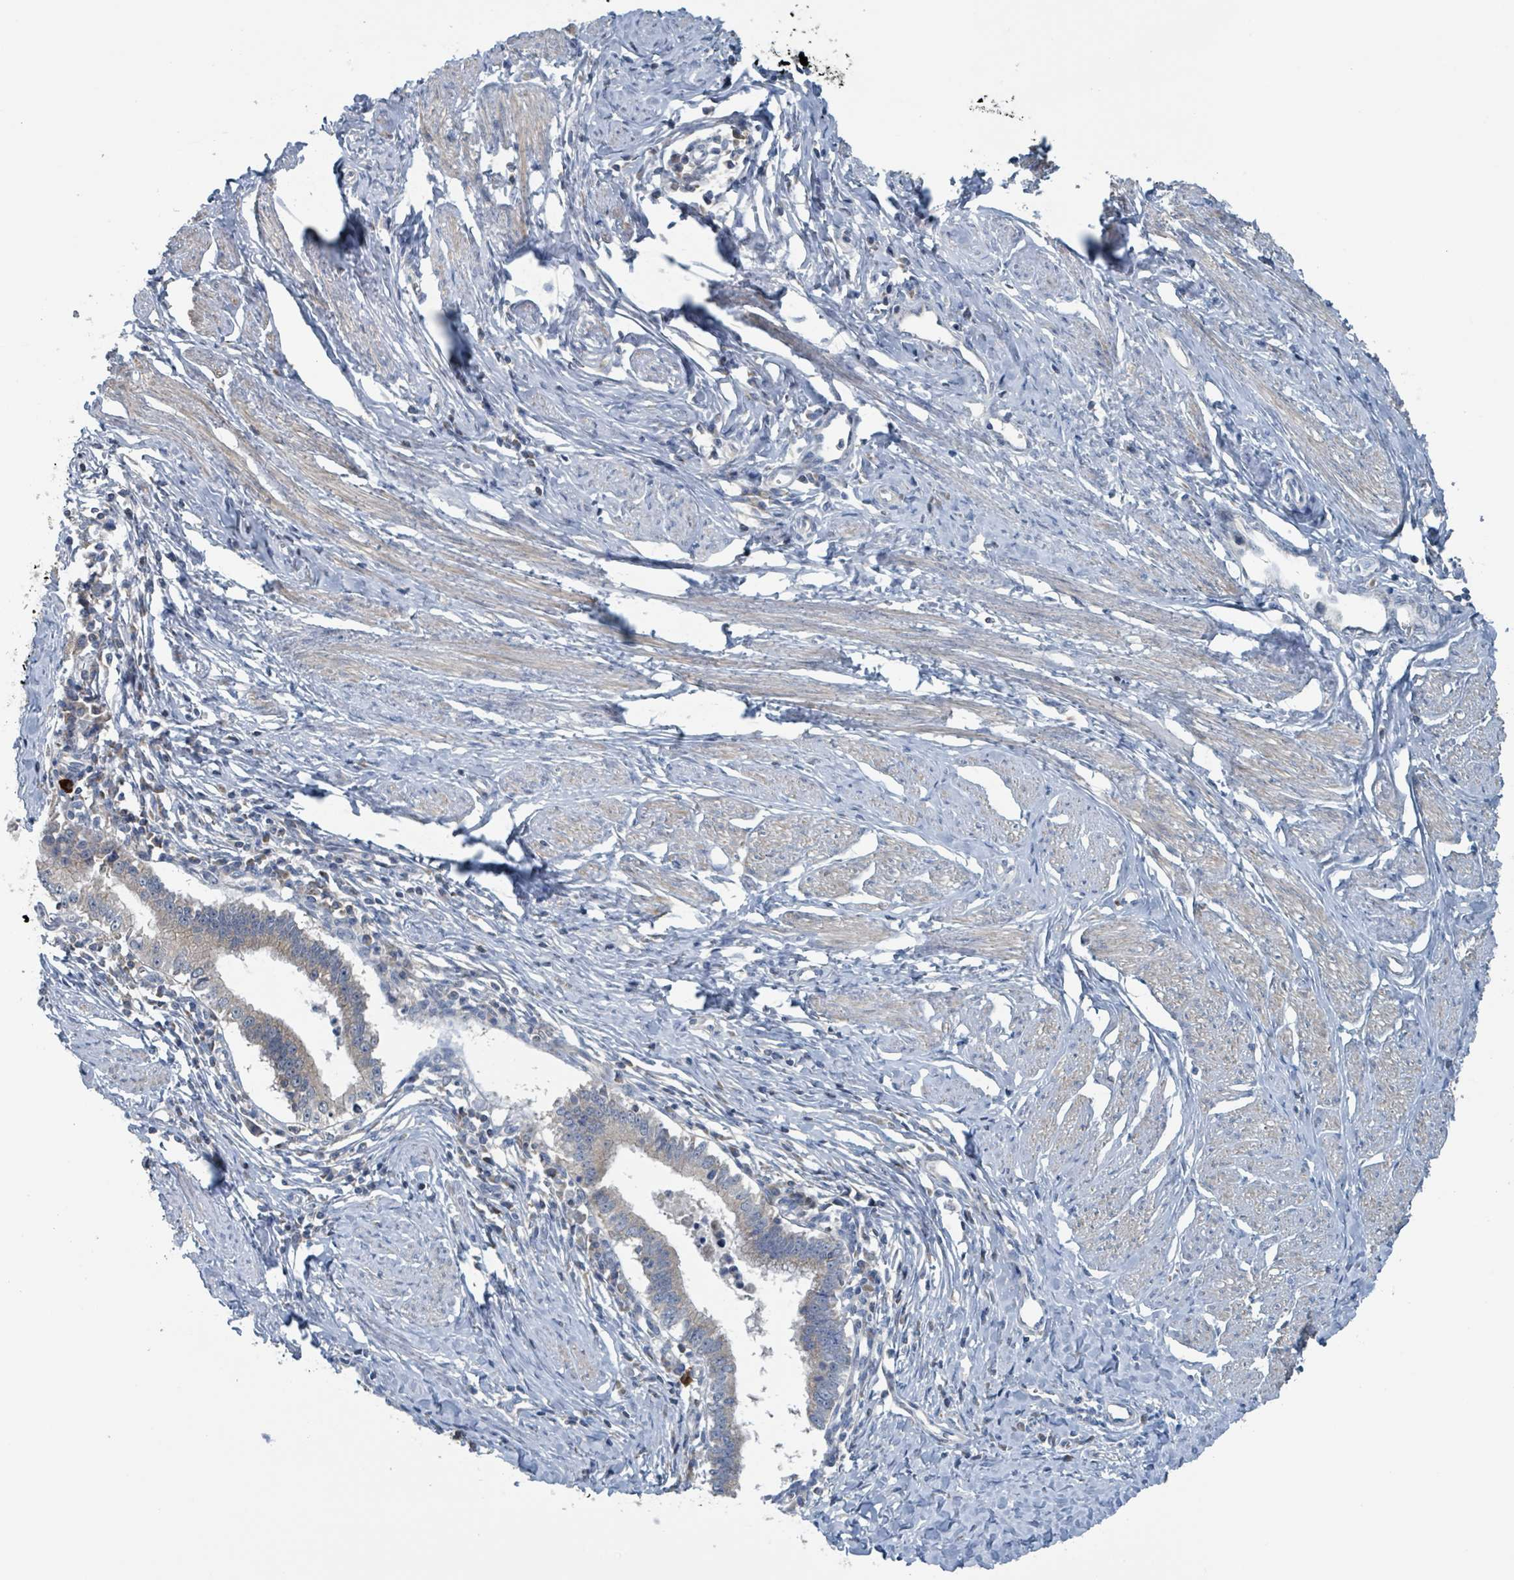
{"staining": {"intensity": "negative", "quantity": "none", "location": "none"}, "tissue": "cervical cancer", "cell_type": "Tumor cells", "image_type": "cancer", "snomed": [{"axis": "morphology", "description": "Adenocarcinoma, NOS"}, {"axis": "topography", "description": "Cervix"}], "caption": "Immunohistochemistry (IHC) image of neoplastic tissue: adenocarcinoma (cervical) stained with DAB (3,3'-diaminobenzidine) exhibits no significant protein staining in tumor cells.", "gene": "ACBD4", "patient": {"sex": "female", "age": 36}}